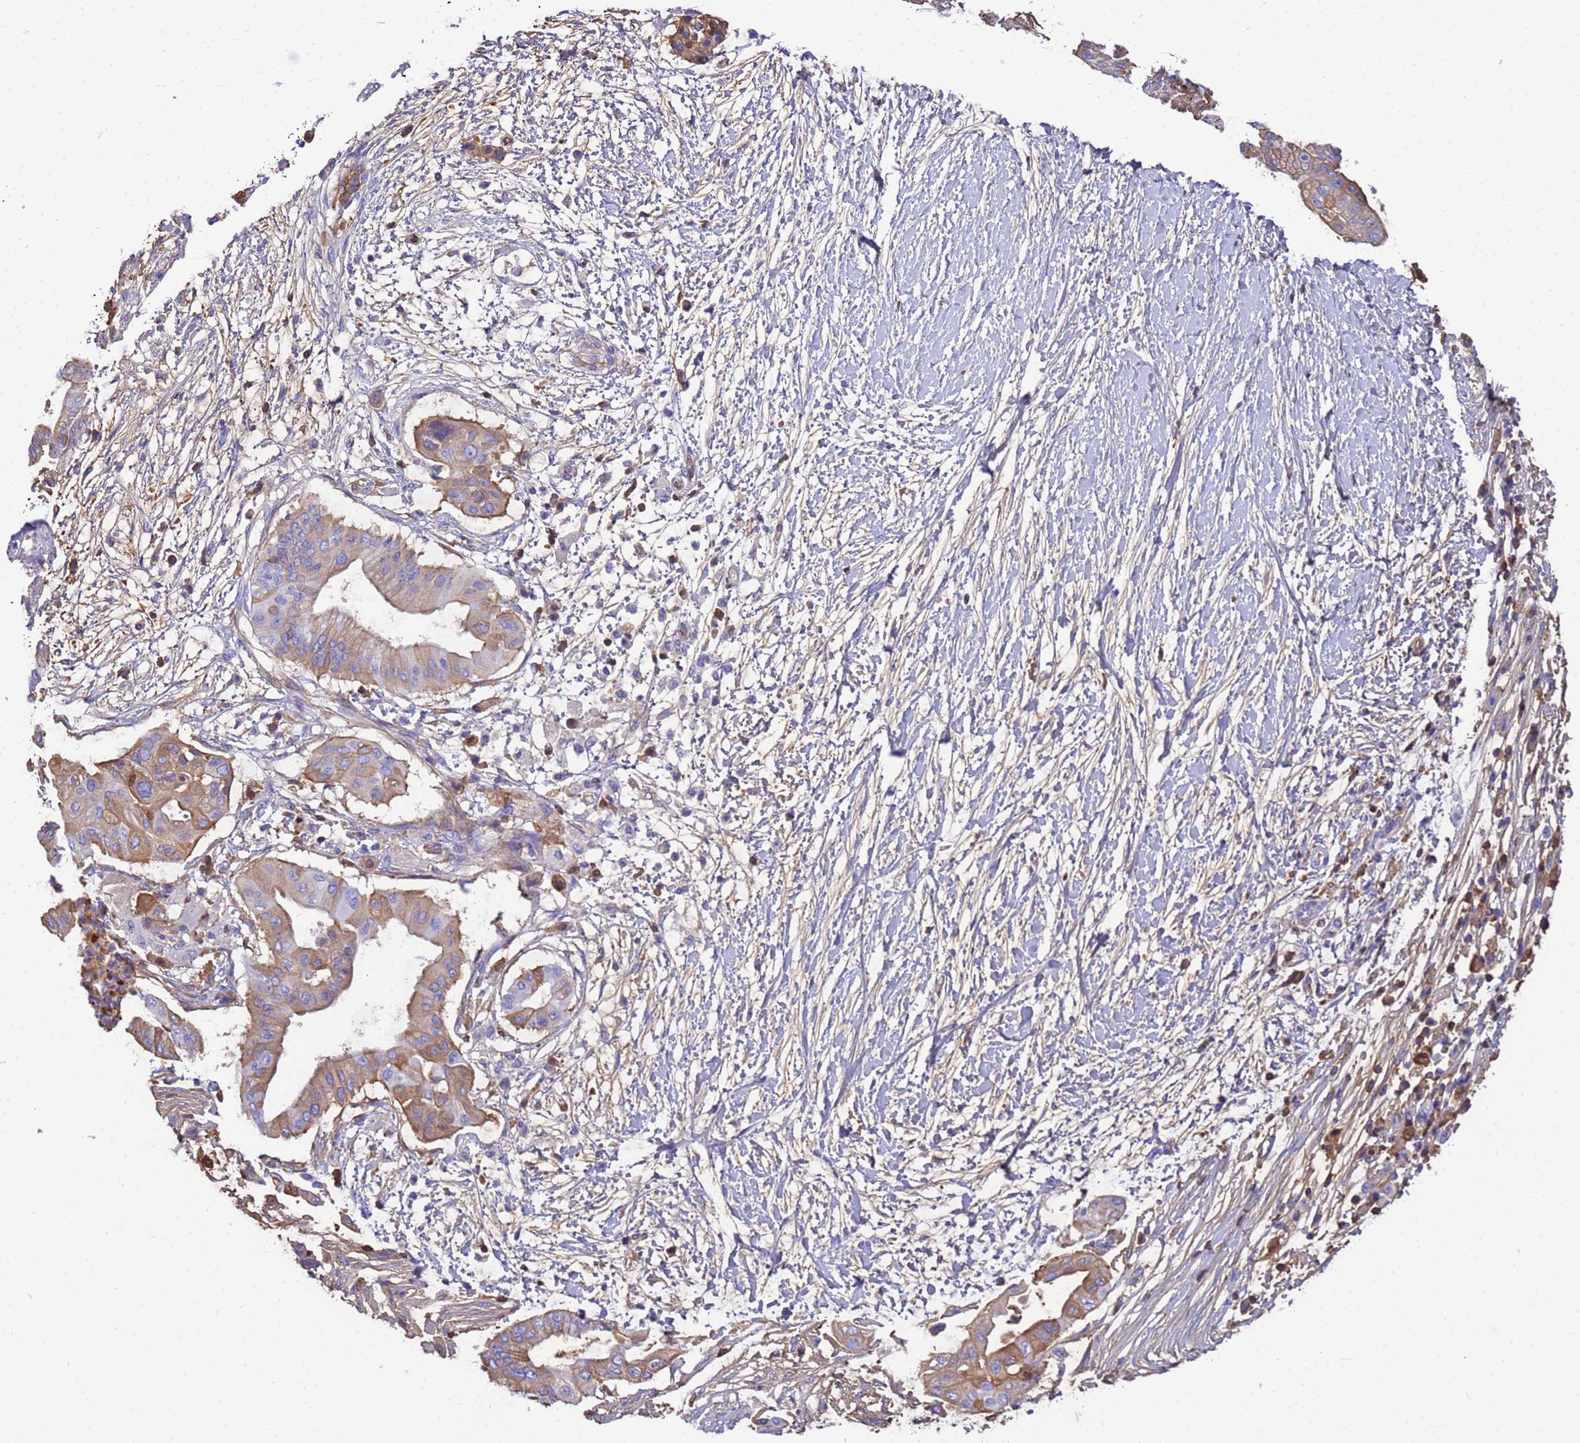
{"staining": {"intensity": "moderate", "quantity": "25%-75%", "location": "cytoplasmic/membranous"}, "tissue": "pancreatic cancer", "cell_type": "Tumor cells", "image_type": "cancer", "snomed": [{"axis": "morphology", "description": "Adenocarcinoma, NOS"}, {"axis": "topography", "description": "Pancreas"}], "caption": "Pancreatic cancer (adenocarcinoma) tissue displays moderate cytoplasmic/membranous positivity in approximately 25%-75% of tumor cells, visualized by immunohistochemistry.", "gene": "H1-7", "patient": {"sex": "male", "age": 68}}